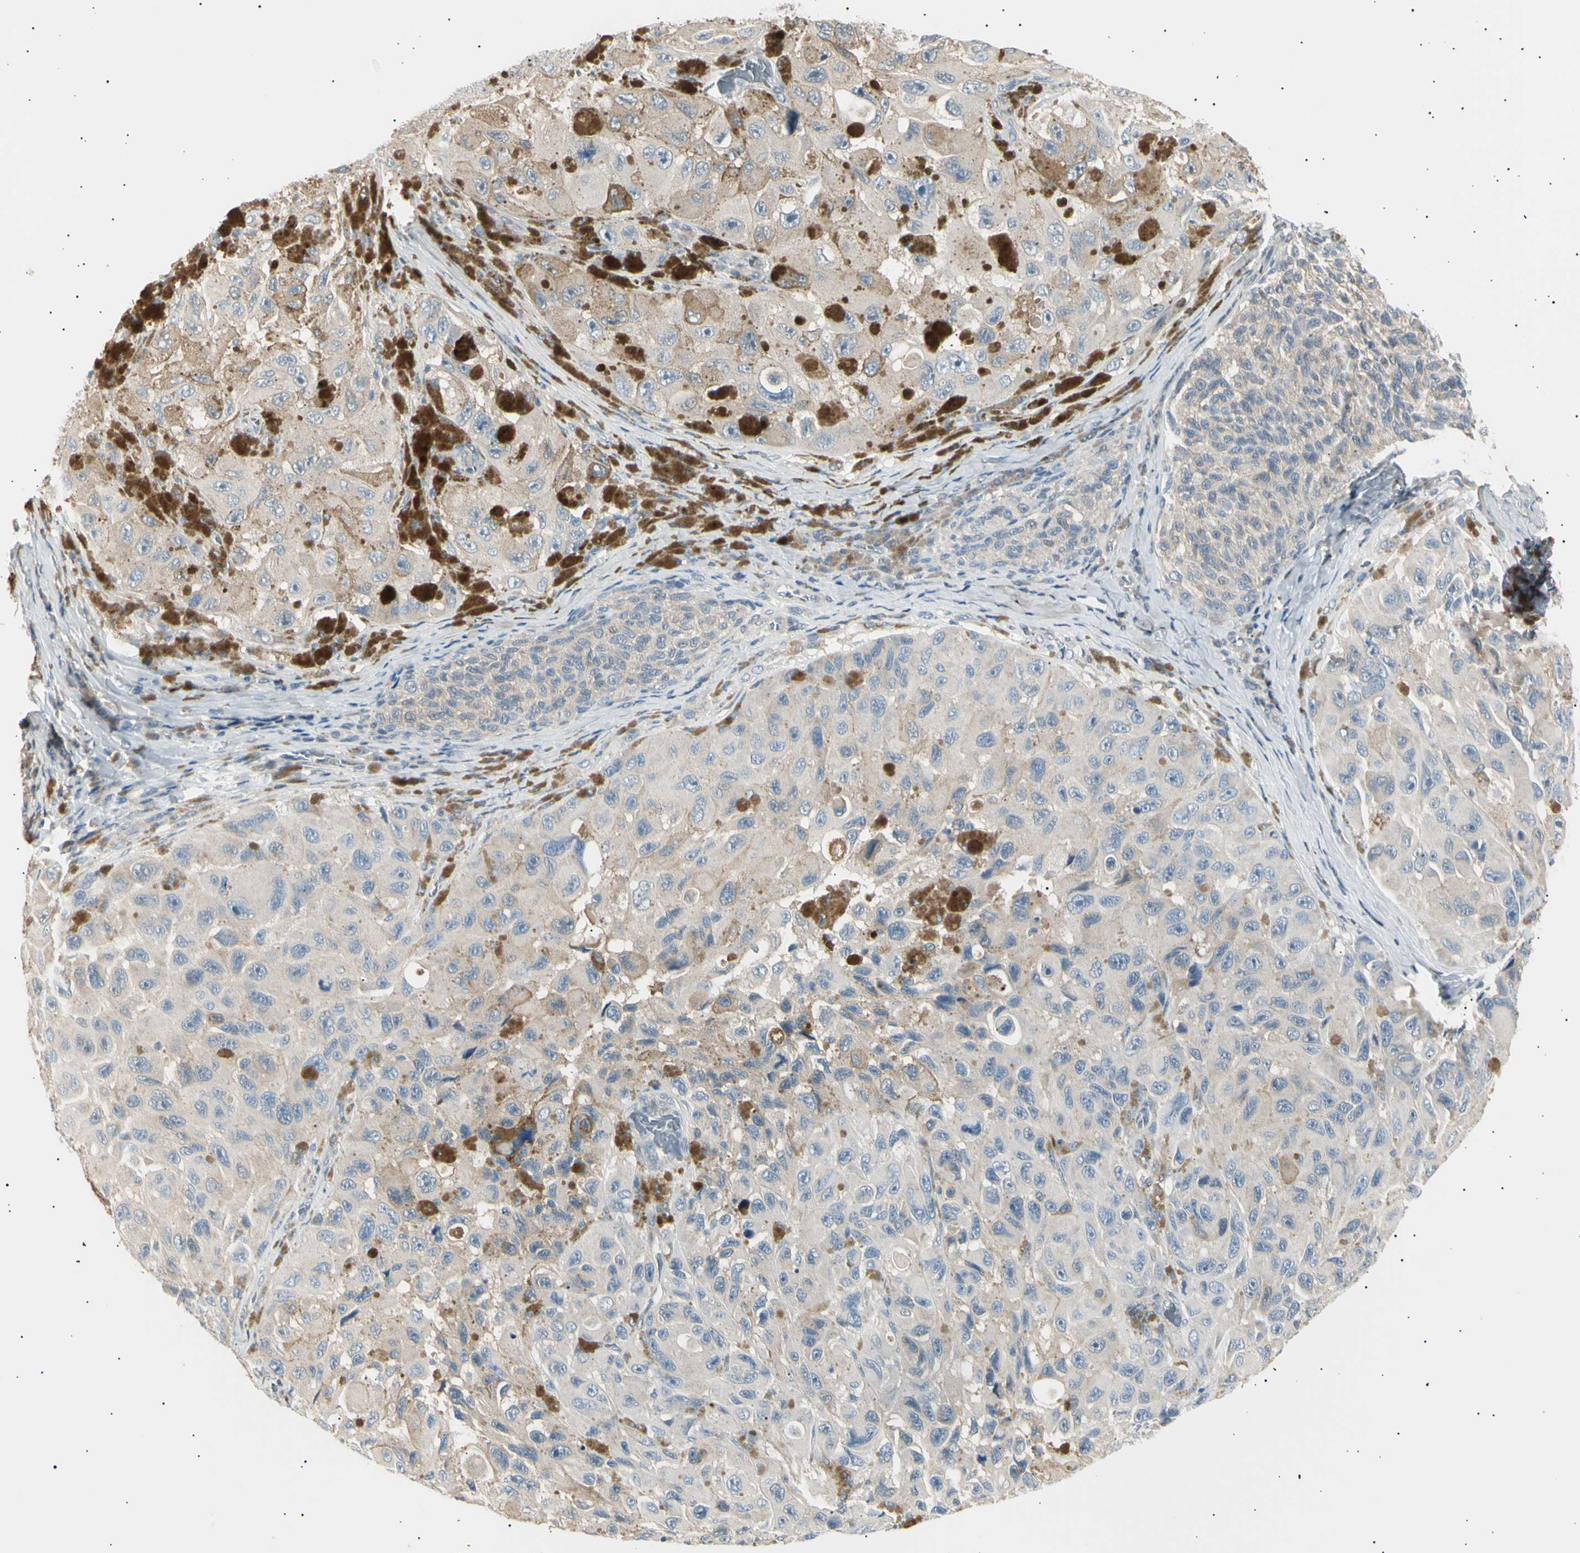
{"staining": {"intensity": "weak", "quantity": "<25%", "location": "cytoplasmic/membranous"}, "tissue": "melanoma", "cell_type": "Tumor cells", "image_type": "cancer", "snomed": [{"axis": "morphology", "description": "Malignant melanoma, NOS"}, {"axis": "topography", "description": "Skin"}], "caption": "There is no significant positivity in tumor cells of melanoma.", "gene": "LHPP", "patient": {"sex": "female", "age": 73}}